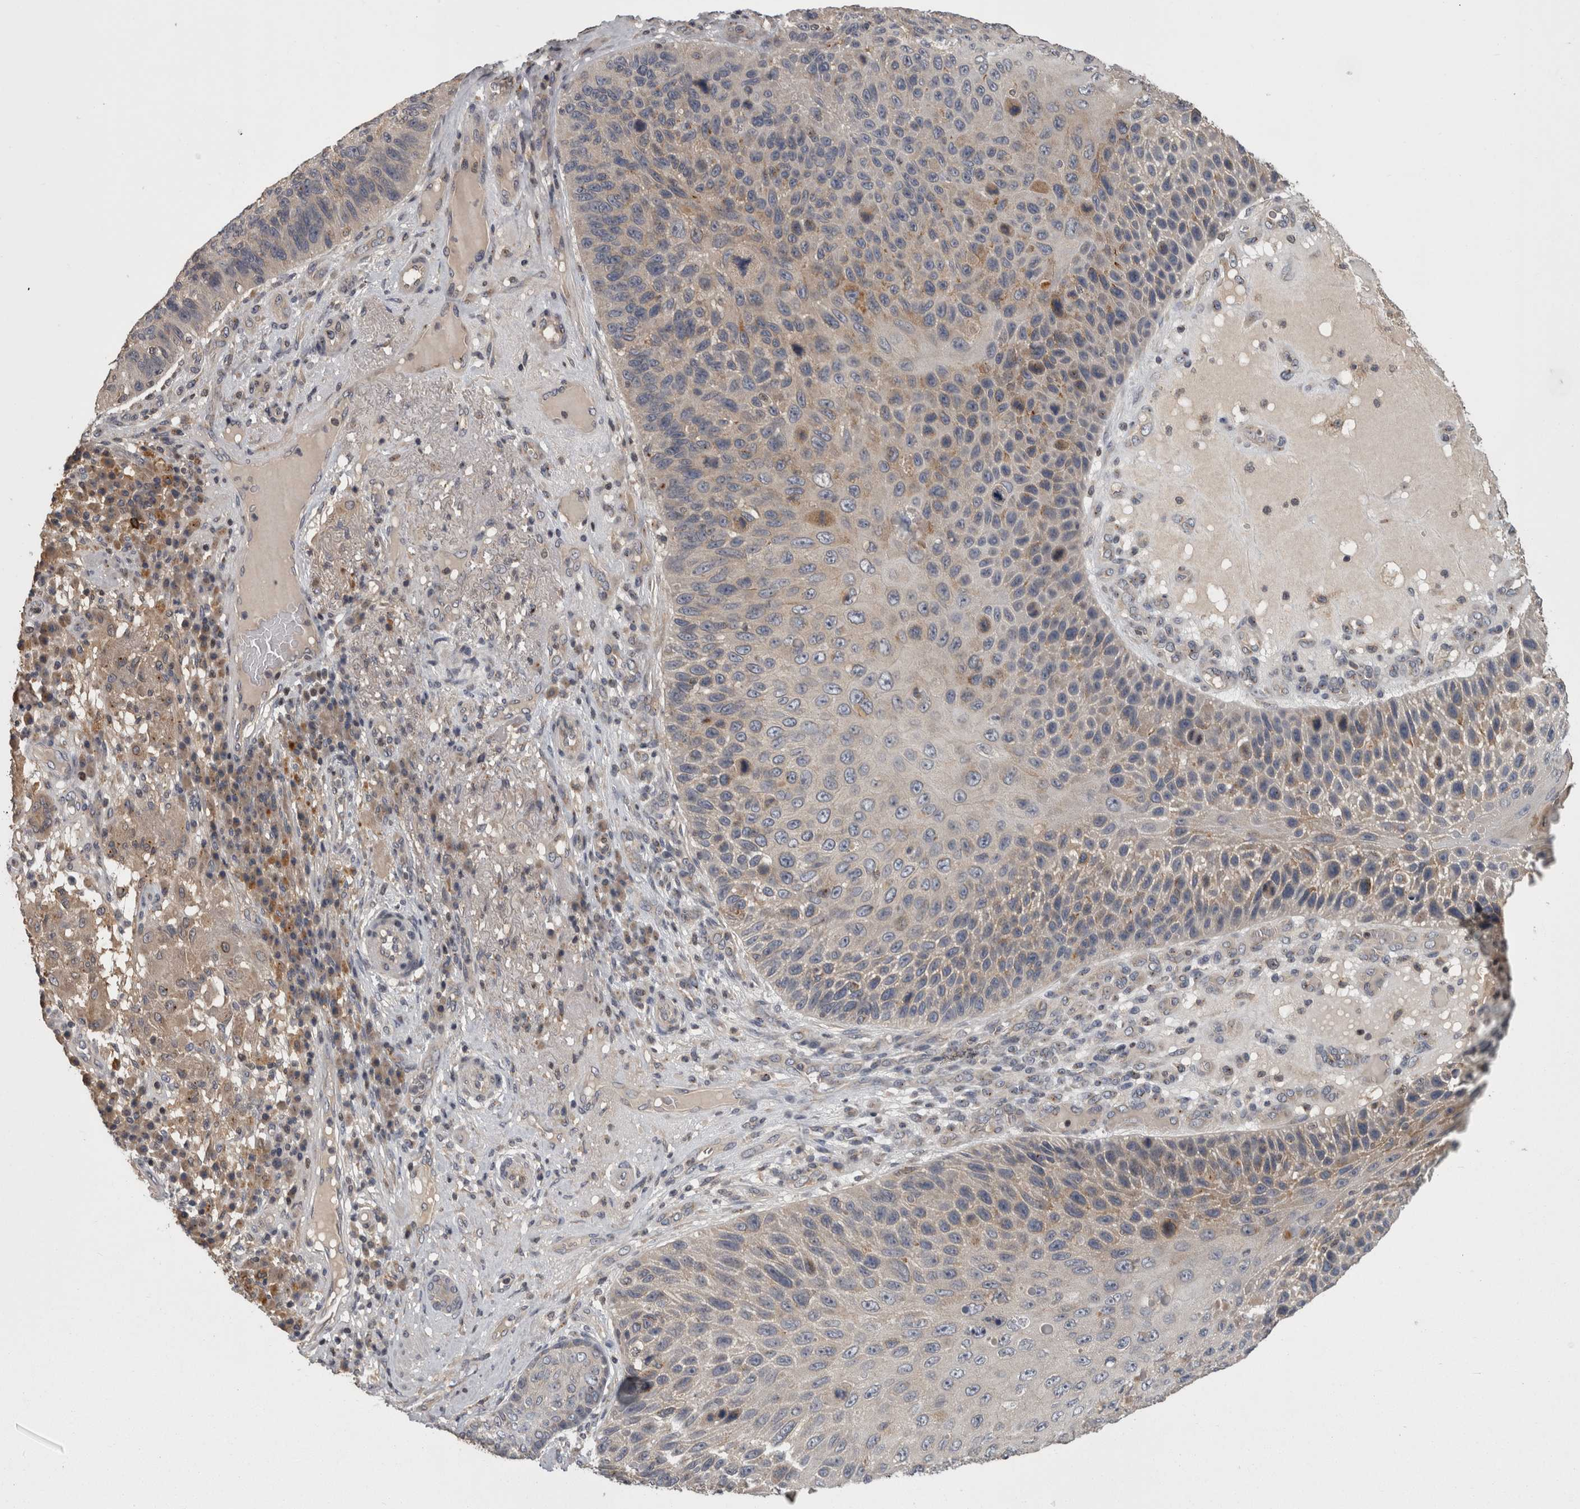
{"staining": {"intensity": "moderate", "quantity": "<25%", "location": "cytoplasmic/membranous"}, "tissue": "skin cancer", "cell_type": "Tumor cells", "image_type": "cancer", "snomed": [{"axis": "morphology", "description": "Squamous cell carcinoma, NOS"}, {"axis": "topography", "description": "Skin"}], "caption": "Immunohistochemistry staining of skin squamous cell carcinoma, which exhibits low levels of moderate cytoplasmic/membranous staining in approximately <25% of tumor cells indicating moderate cytoplasmic/membranous protein expression. The staining was performed using DAB (brown) for protein detection and nuclei were counterstained in hematoxylin (blue).", "gene": "PCM1", "patient": {"sex": "female", "age": 88}}